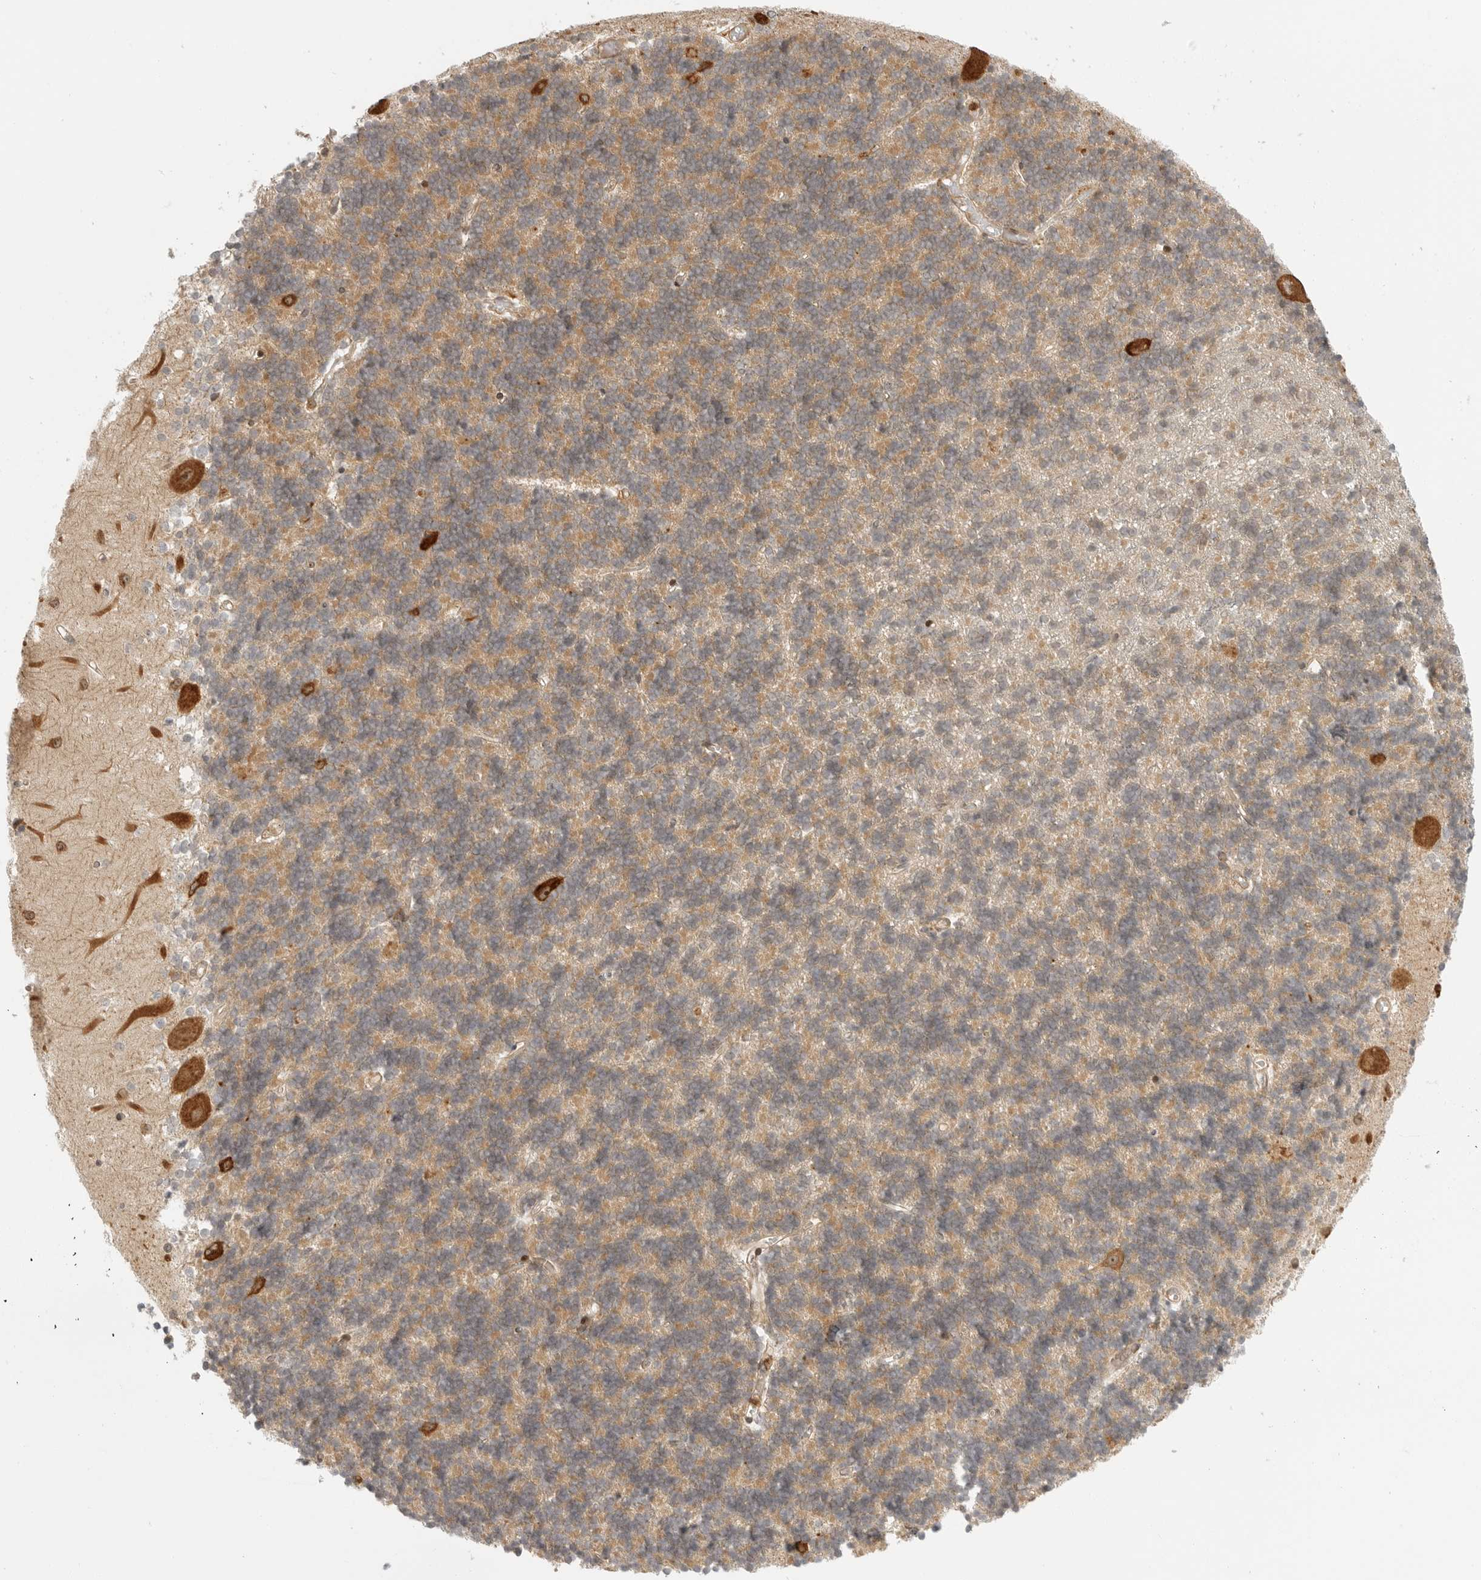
{"staining": {"intensity": "moderate", "quantity": ">75%", "location": "cytoplasmic/membranous"}, "tissue": "cerebellum", "cell_type": "Cells in granular layer", "image_type": "normal", "snomed": [{"axis": "morphology", "description": "Normal tissue, NOS"}, {"axis": "topography", "description": "Cerebellum"}], "caption": "Immunohistochemistry (IHC) histopathology image of unremarkable cerebellum: cerebellum stained using immunohistochemistry (IHC) reveals medium levels of moderate protein expression localized specifically in the cytoplasmic/membranous of cells in granular layer, appearing as a cytoplasmic/membranous brown color.", "gene": "DSCC1", "patient": {"sex": "male", "age": 37}}